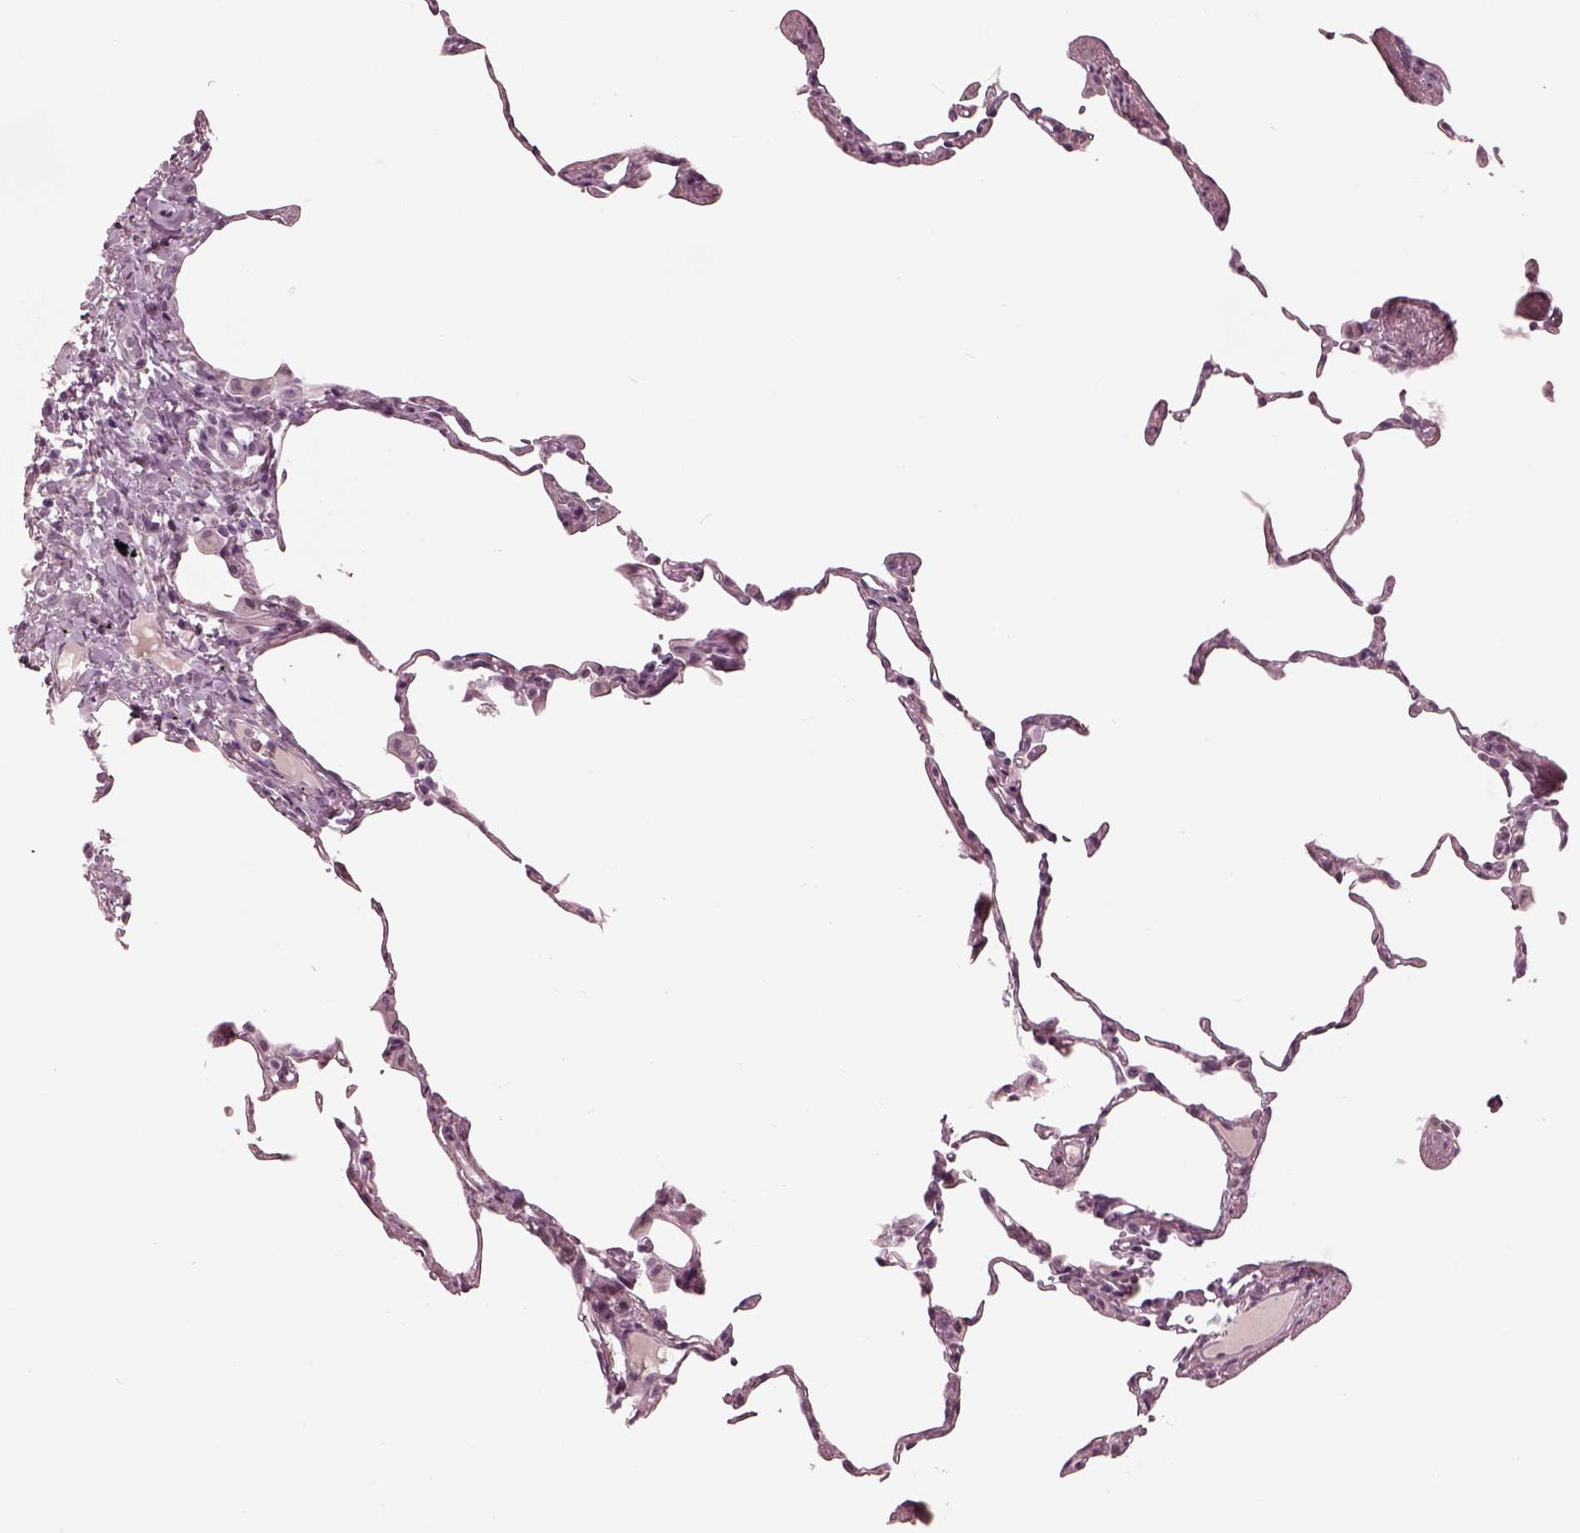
{"staining": {"intensity": "negative", "quantity": "none", "location": "none"}, "tissue": "lung", "cell_type": "Alveolar cells", "image_type": "normal", "snomed": [{"axis": "morphology", "description": "Normal tissue, NOS"}, {"axis": "topography", "description": "Lung"}], "caption": "Micrograph shows no significant protein positivity in alveolar cells of benign lung.", "gene": "GARIN4", "patient": {"sex": "female", "age": 57}}